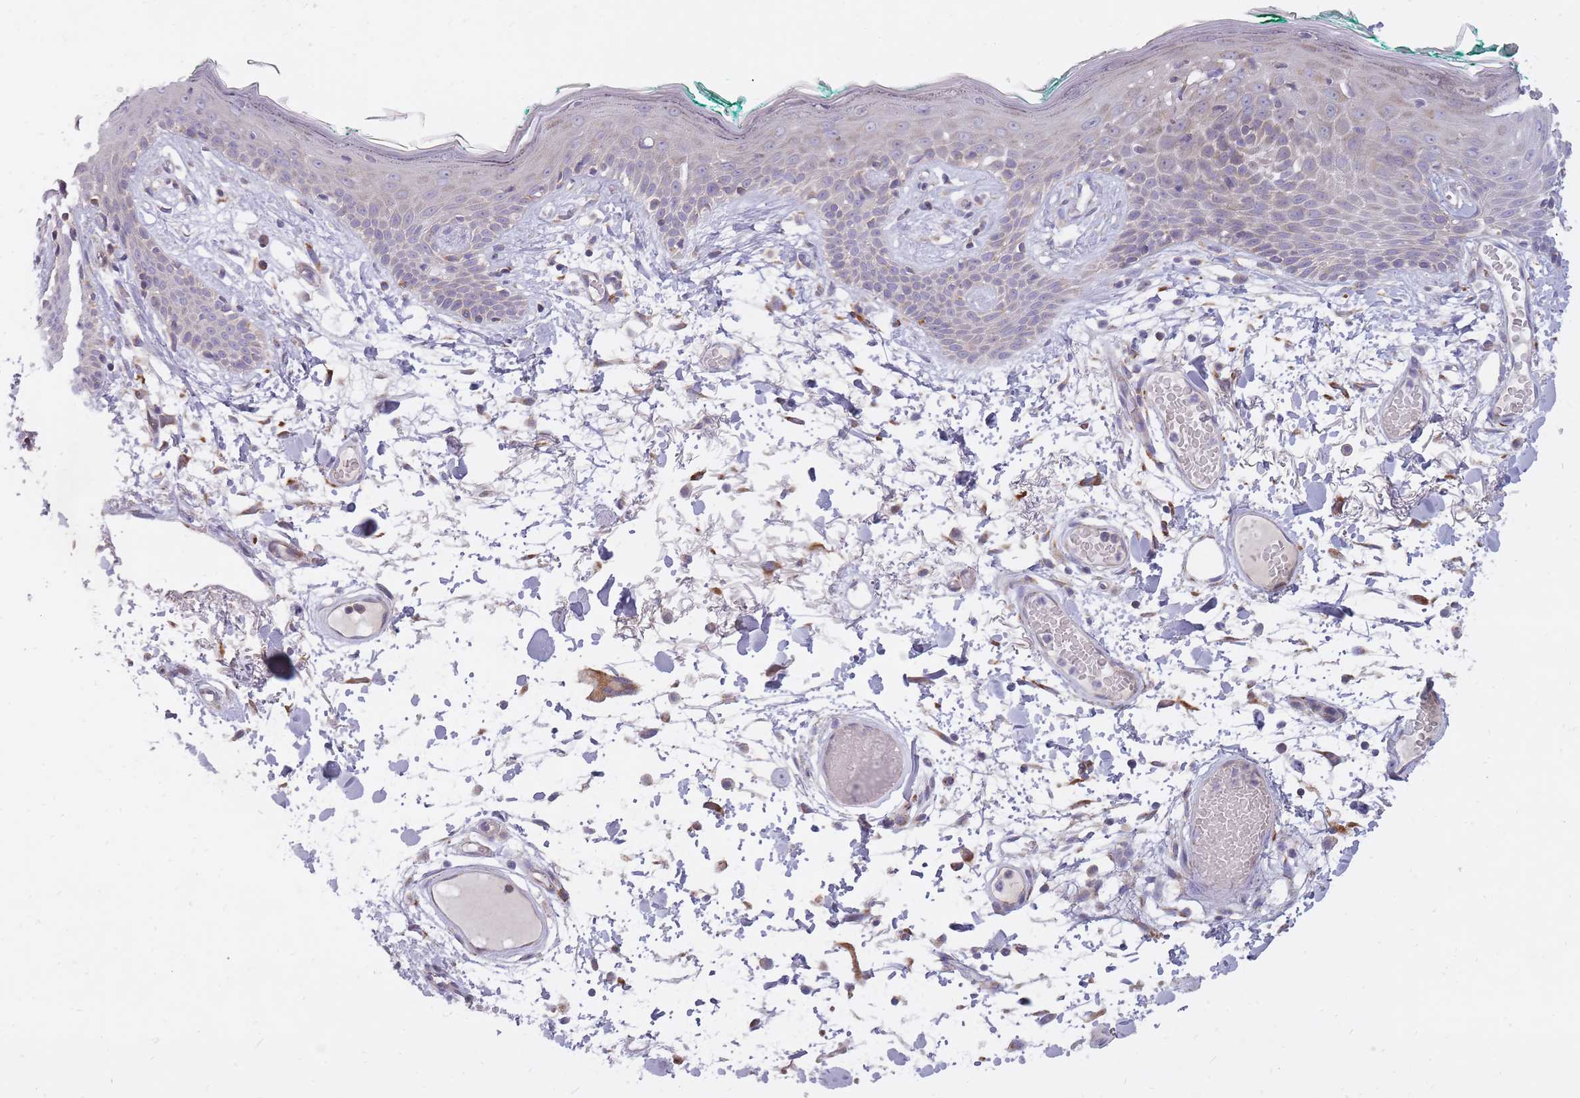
{"staining": {"intensity": "moderate", "quantity": "<25%", "location": "cytoplasmic/membranous"}, "tissue": "skin", "cell_type": "Fibroblasts", "image_type": "normal", "snomed": [{"axis": "morphology", "description": "Normal tissue, NOS"}, {"axis": "topography", "description": "Skin"}], "caption": "Moderate cytoplasmic/membranous protein expression is appreciated in approximately <25% of fibroblasts in skin. (Stains: DAB (3,3'-diaminobenzidine) in brown, nuclei in blue, Microscopy: brightfield microscopy at high magnification).", "gene": "ALKBH4", "patient": {"sex": "male", "age": 79}}